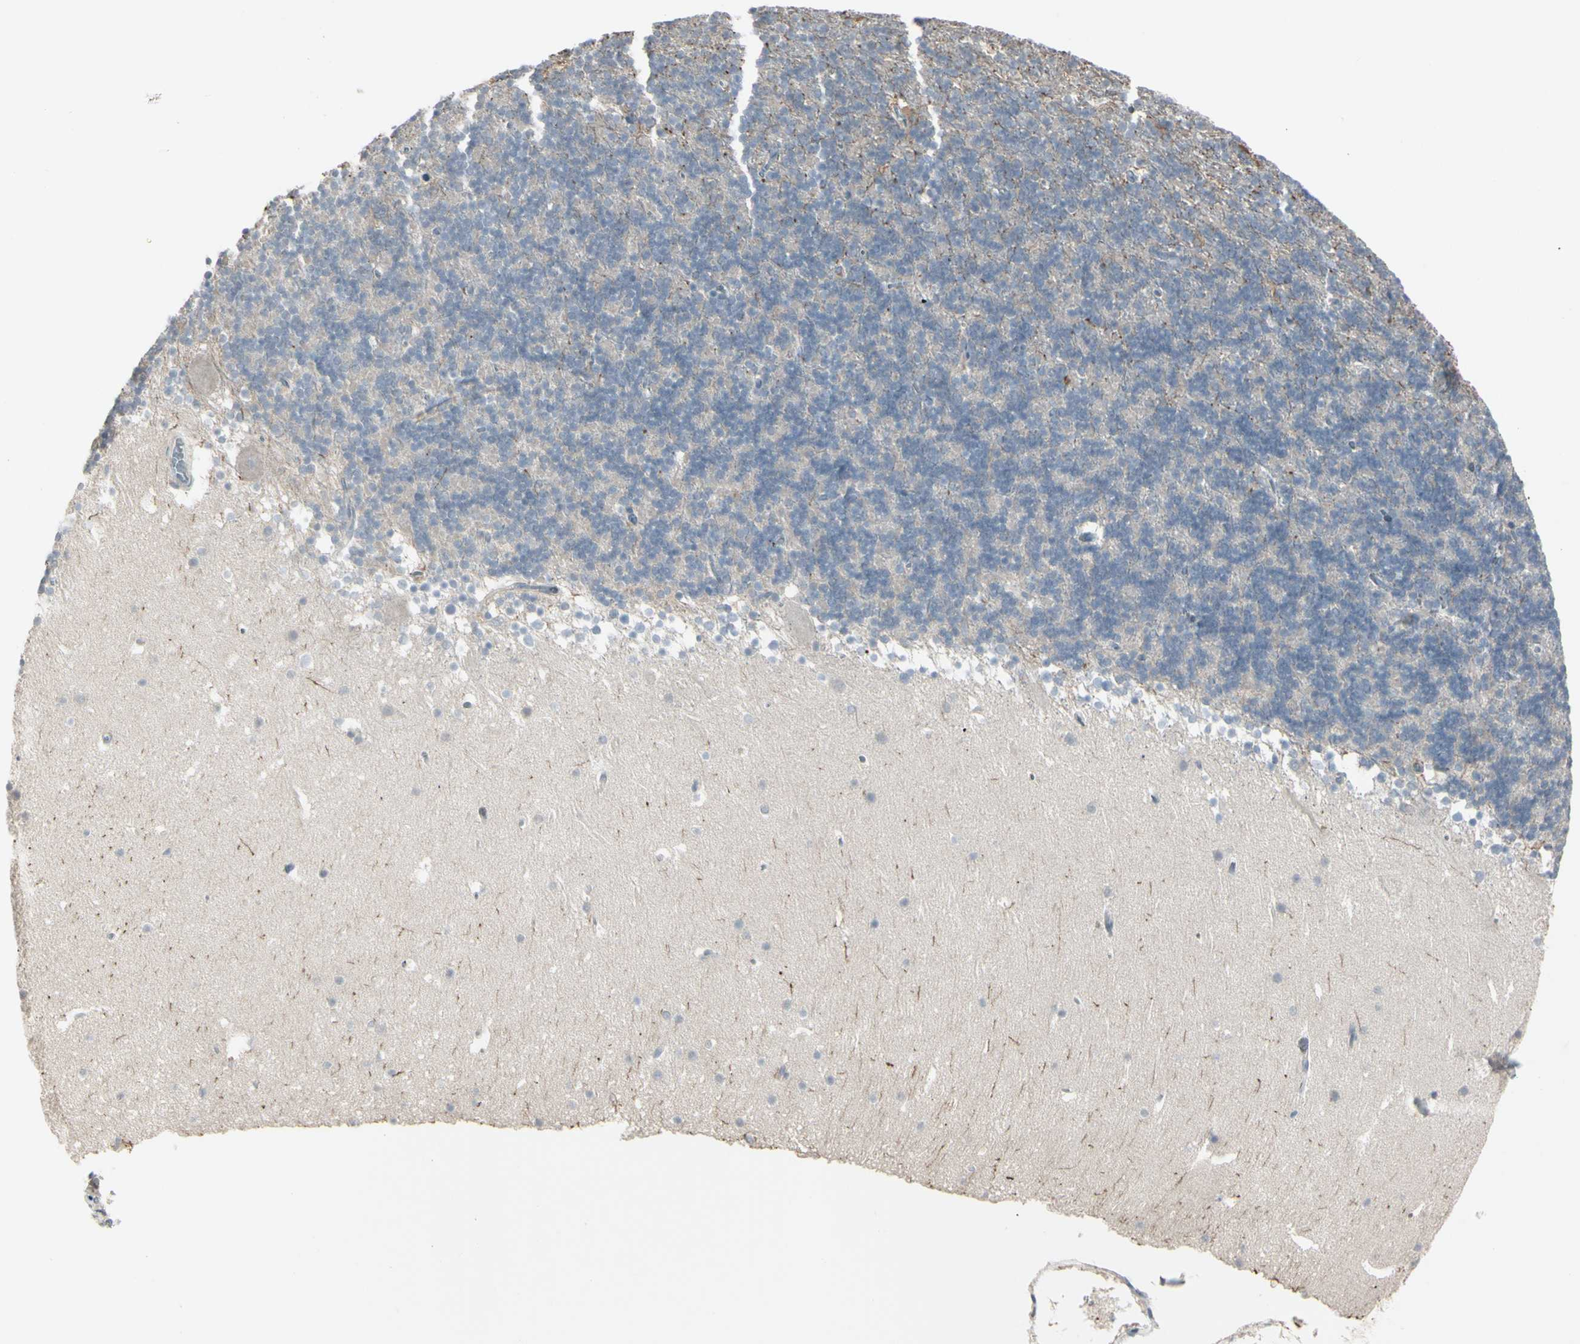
{"staining": {"intensity": "negative", "quantity": "none", "location": "none"}, "tissue": "cerebellum", "cell_type": "Cells in granular layer", "image_type": "normal", "snomed": [{"axis": "morphology", "description": "Normal tissue, NOS"}, {"axis": "topography", "description": "Cerebellum"}], "caption": "An image of human cerebellum is negative for staining in cells in granular layer. (Stains: DAB (3,3'-diaminobenzidine) immunohistochemistry with hematoxylin counter stain, Microscopy: brightfield microscopy at high magnification).", "gene": "PIAS4", "patient": {"sex": "male", "age": 45}}